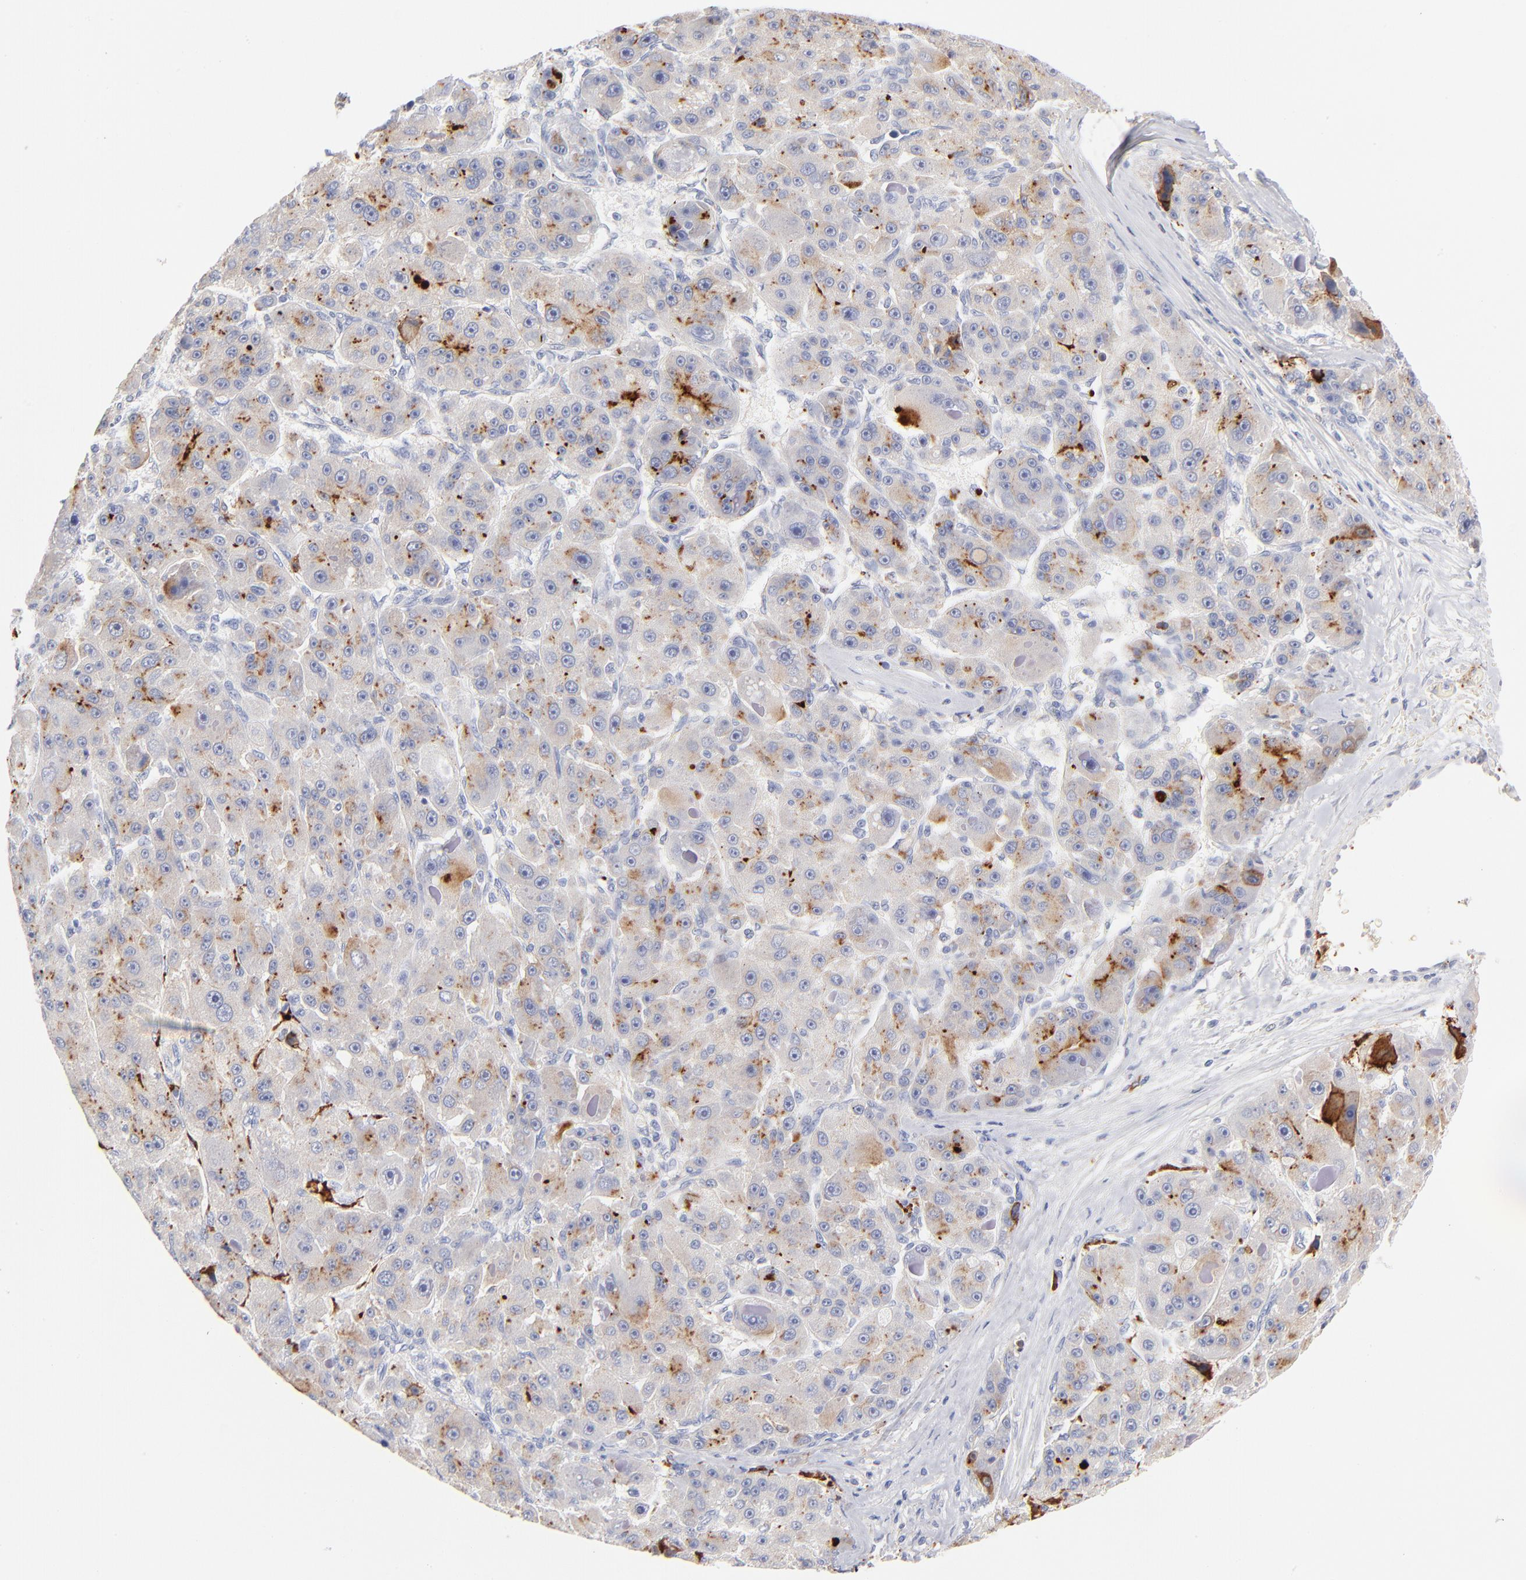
{"staining": {"intensity": "negative", "quantity": "none", "location": "none"}, "tissue": "liver cancer", "cell_type": "Tumor cells", "image_type": "cancer", "snomed": [{"axis": "morphology", "description": "Carcinoma, Hepatocellular, NOS"}, {"axis": "topography", "description": "Liver"}], "caption": "Immunohistochemistry (IHC) of human liver hepatocellular carcinoma demonstrates no expression in tumor cells.", "gene": "APOH", "patient": {"sex": "male", "age": 76}}